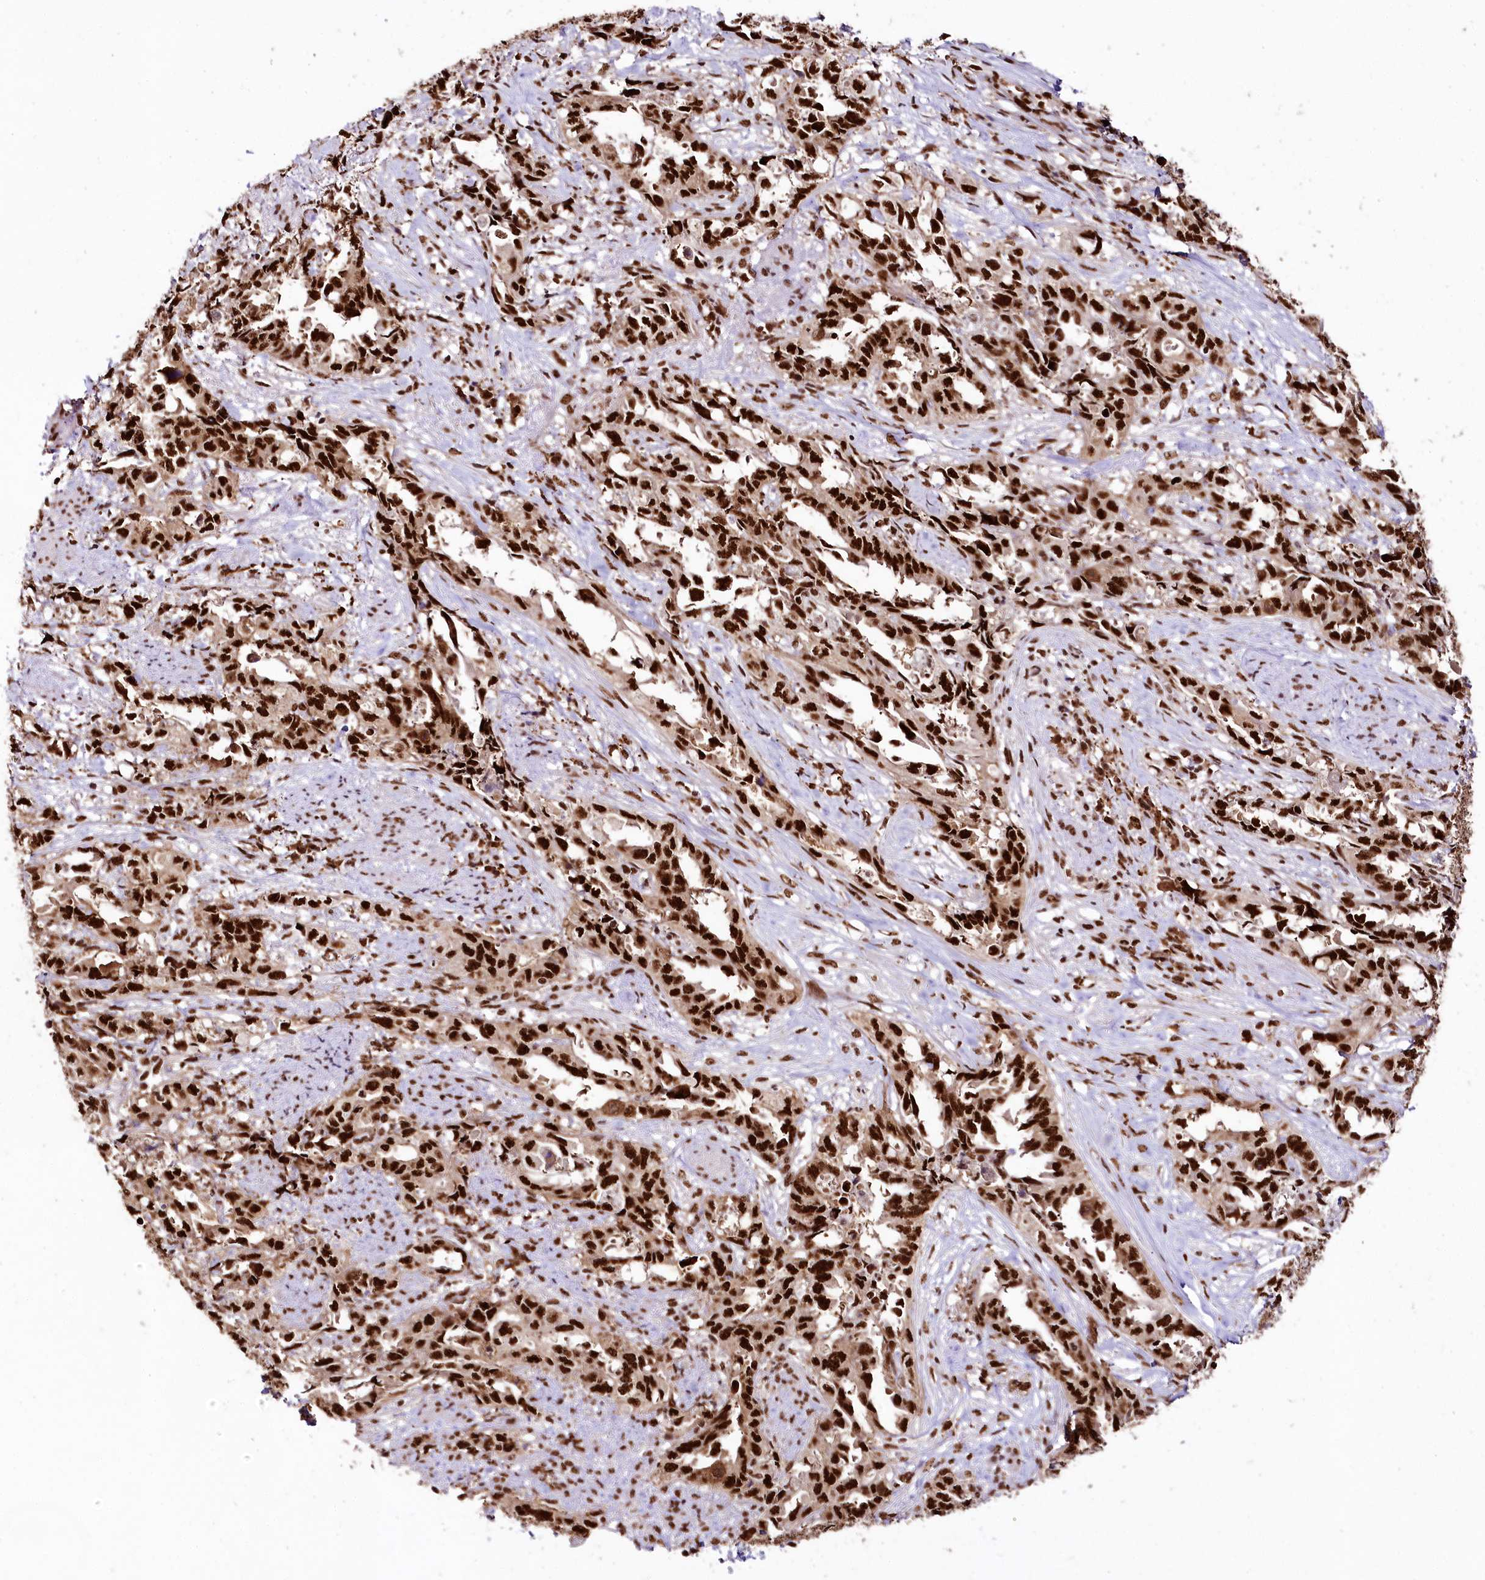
{"staining": {"intensity": "strong", "quantity": ">75%", "location": "cytoplasmic/membranous,nuclear"}, "tissue": "endometrial cancer", "cell_type": "Tumor cells", "image_type": "cancer", "snomed": [{"axis": "morphology", "description": "Adenocarcinoma, NOS"}, {"axis": "topography", "description": "Endometrium"}], "caption": "Tumor cells demonstrate strong cytoplasmic/membranous and nuclear expression in approximately >75% of cells in adenocarcinoma (endometrial).", "gene": "SMARCE1", "patient": {"sex": "female", "age": 65}}